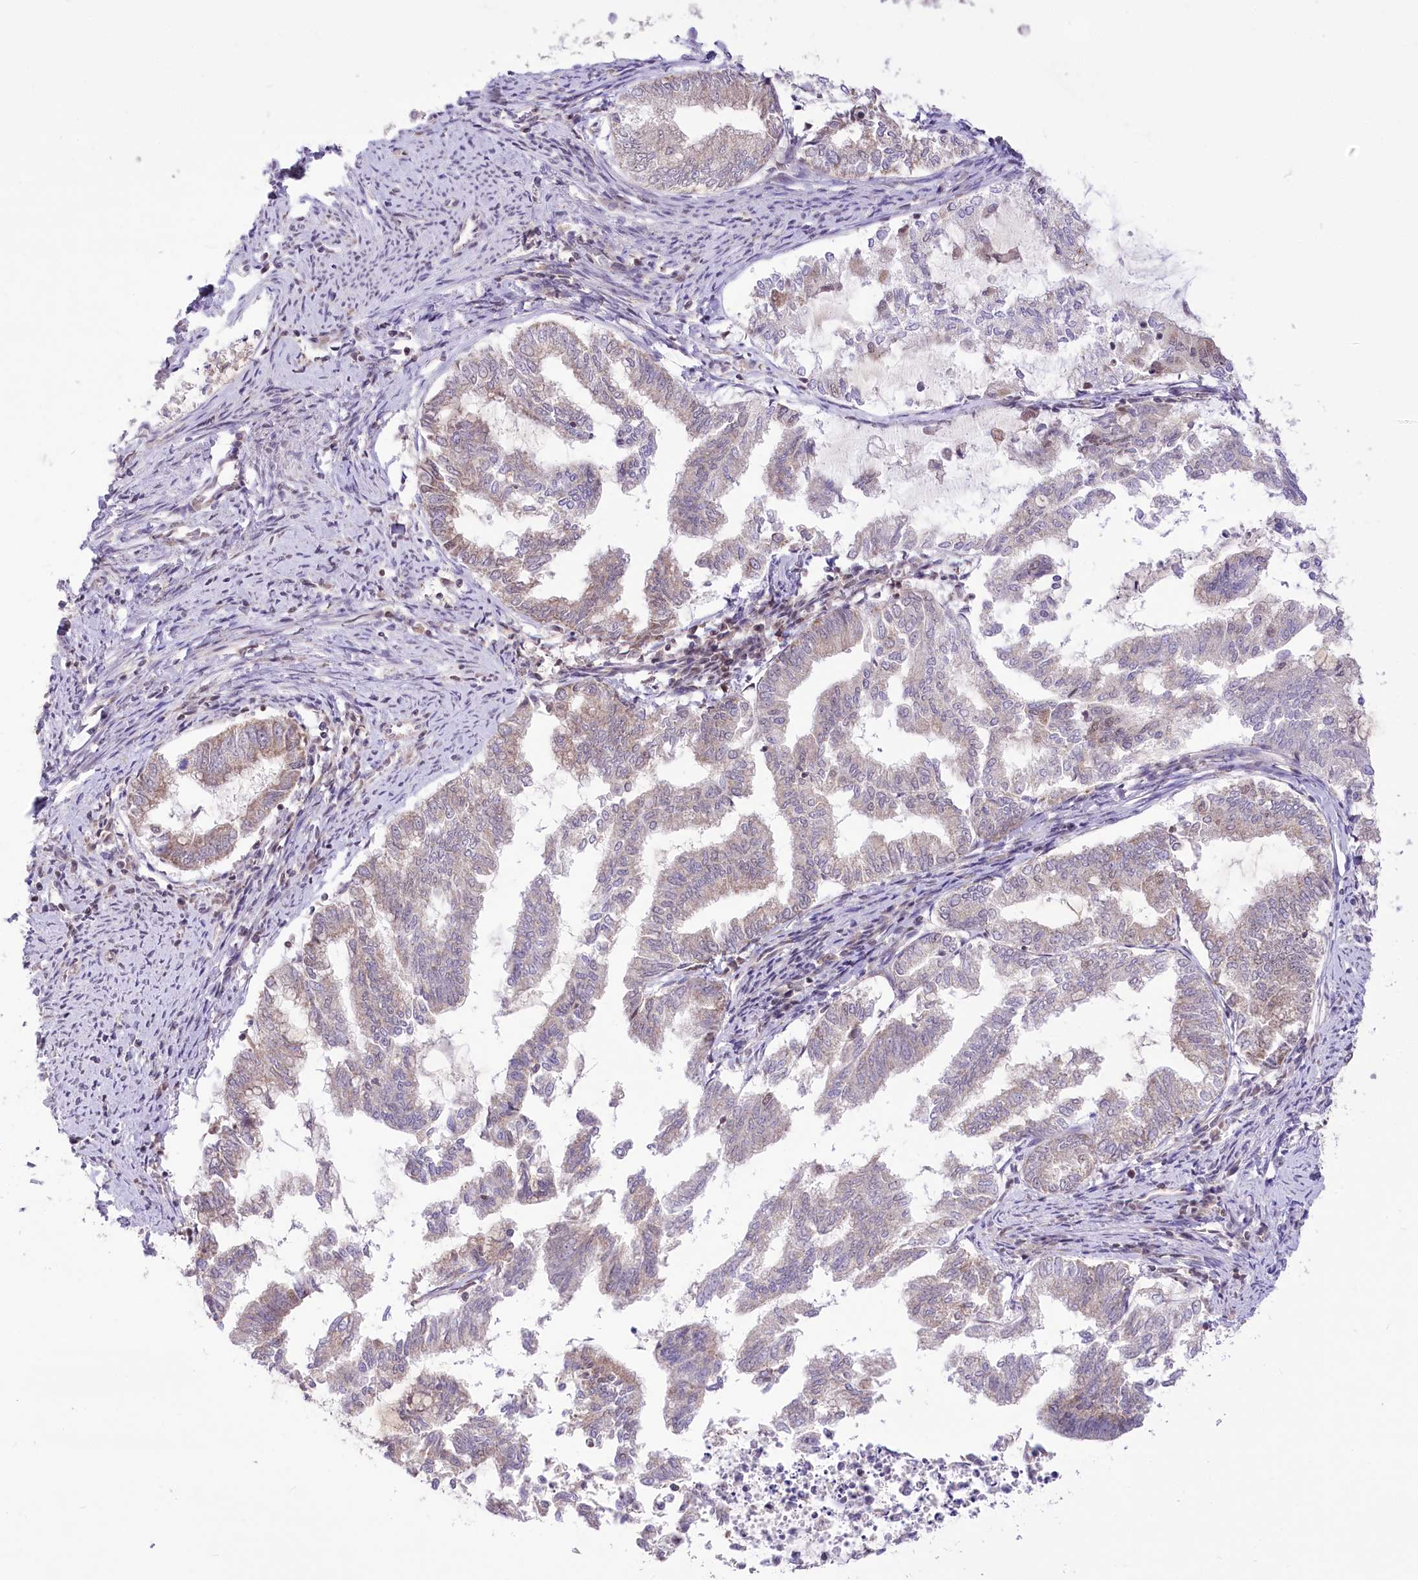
{"staining": {"intensity": "weak", "quantity": "25%-75%", "location": "cytoplasmic/membranous"}, "tissue": "endometrial cancer", "cell_type": "Tumor cells", "image_type": "cancer", "snomed": [{"axis": "morphology", "description": "Adenocarcinoma, NOS"}, {"axis": "topography", "description": "Endometrium"}], "caption": "There is low levels of weak cytoplasmic/membranous staining in tumor cells of endometrial cancer (adenocarcinoma), as demonstrated by immunohistochemical staining (brown color).", "gene": "ZMAT2", "patient": {"sex": "female", "age": 79}}